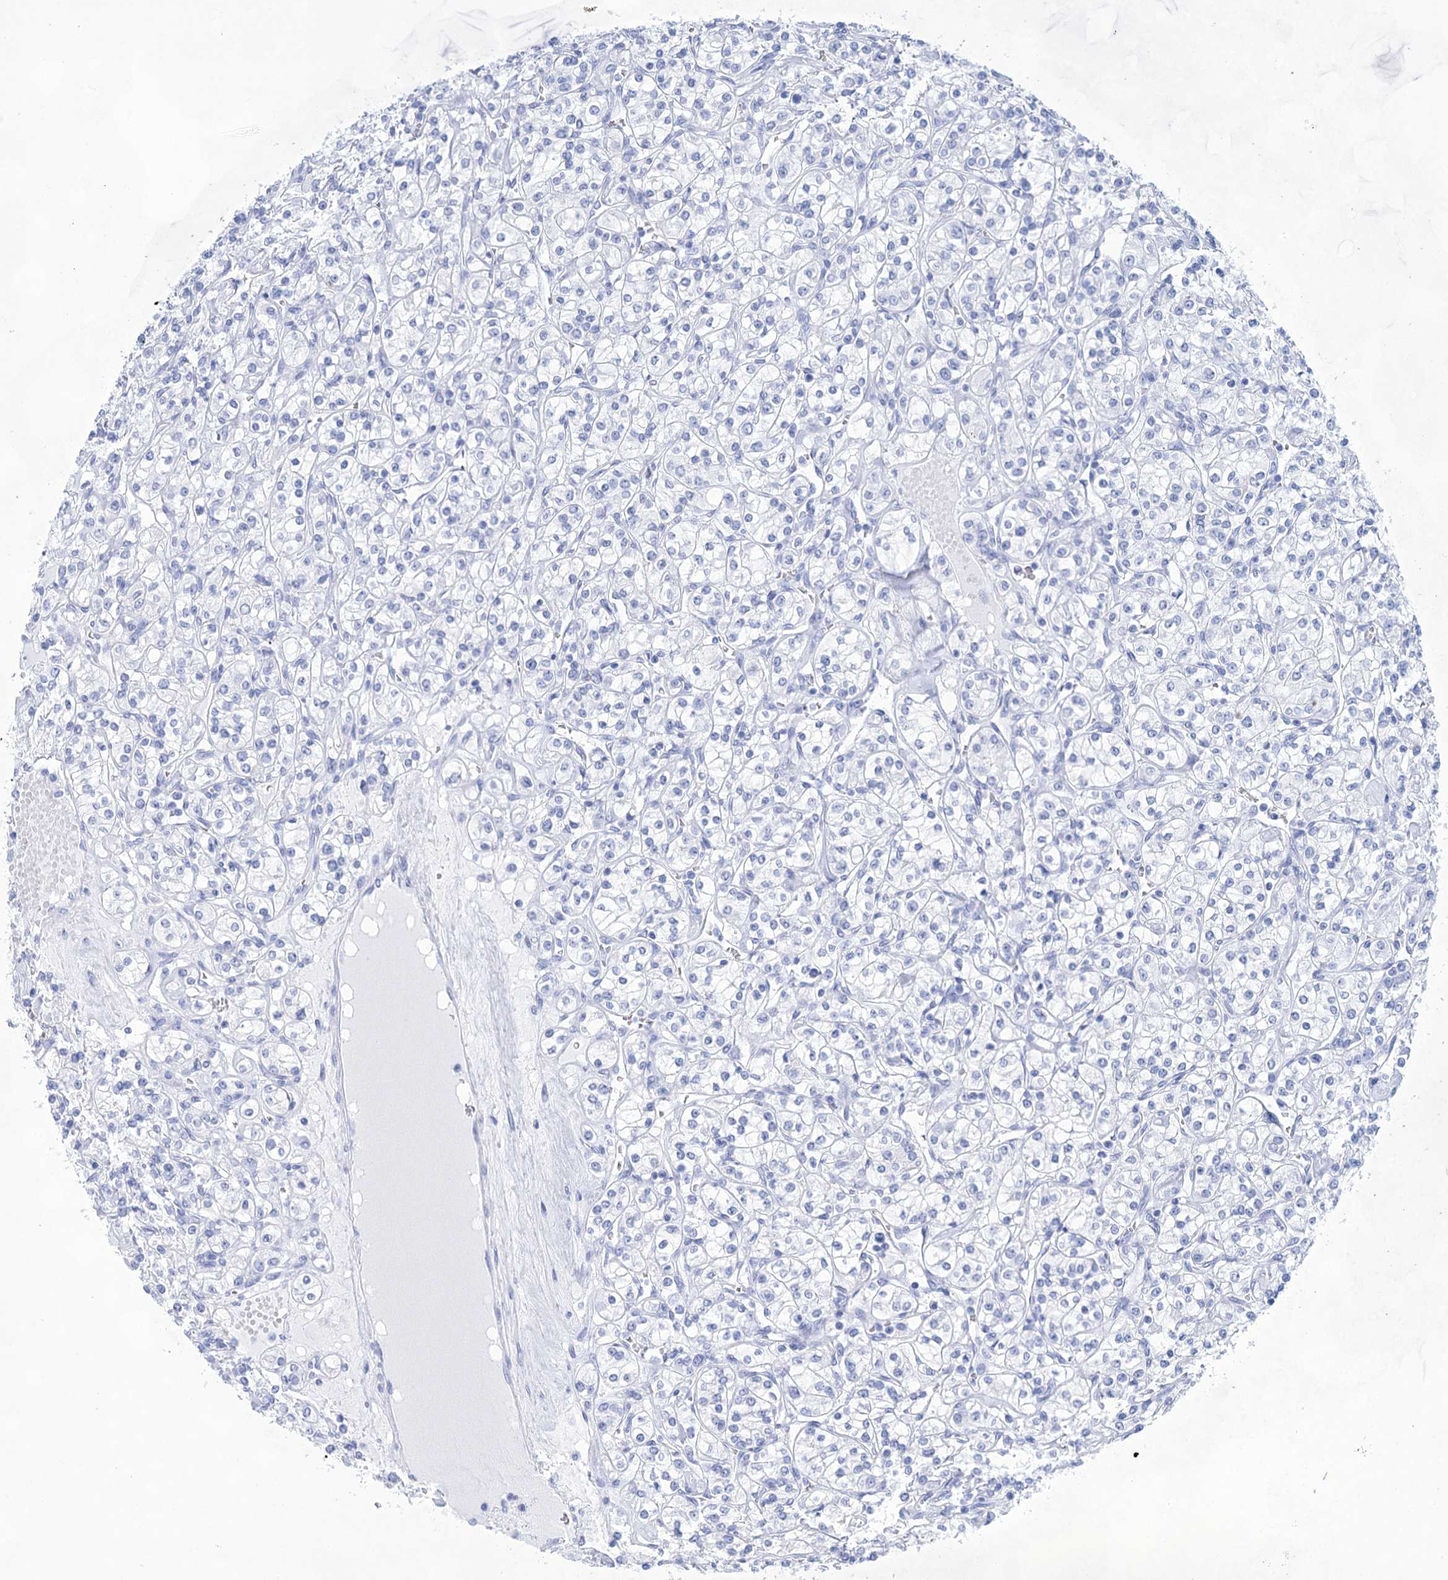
{"staining": {"intensity": "negative", "quantity": "none", "location": "none"}, "tissue": "renal cancer", "cell_type": "Tumor cells", "image_type": "cancer", "snomed": [{"axis": "morphology", "description": "Adenocarcinoma, NOS"}, {"axis": "topography", "description": "Kidney"}], "caption": "The IHC histopathology image has no significant expression in tumor cells of renal cancer (adenocarcinoma) tissue.", "gene": "LALBA", "patient": {"sex": "male", "age": 77}}